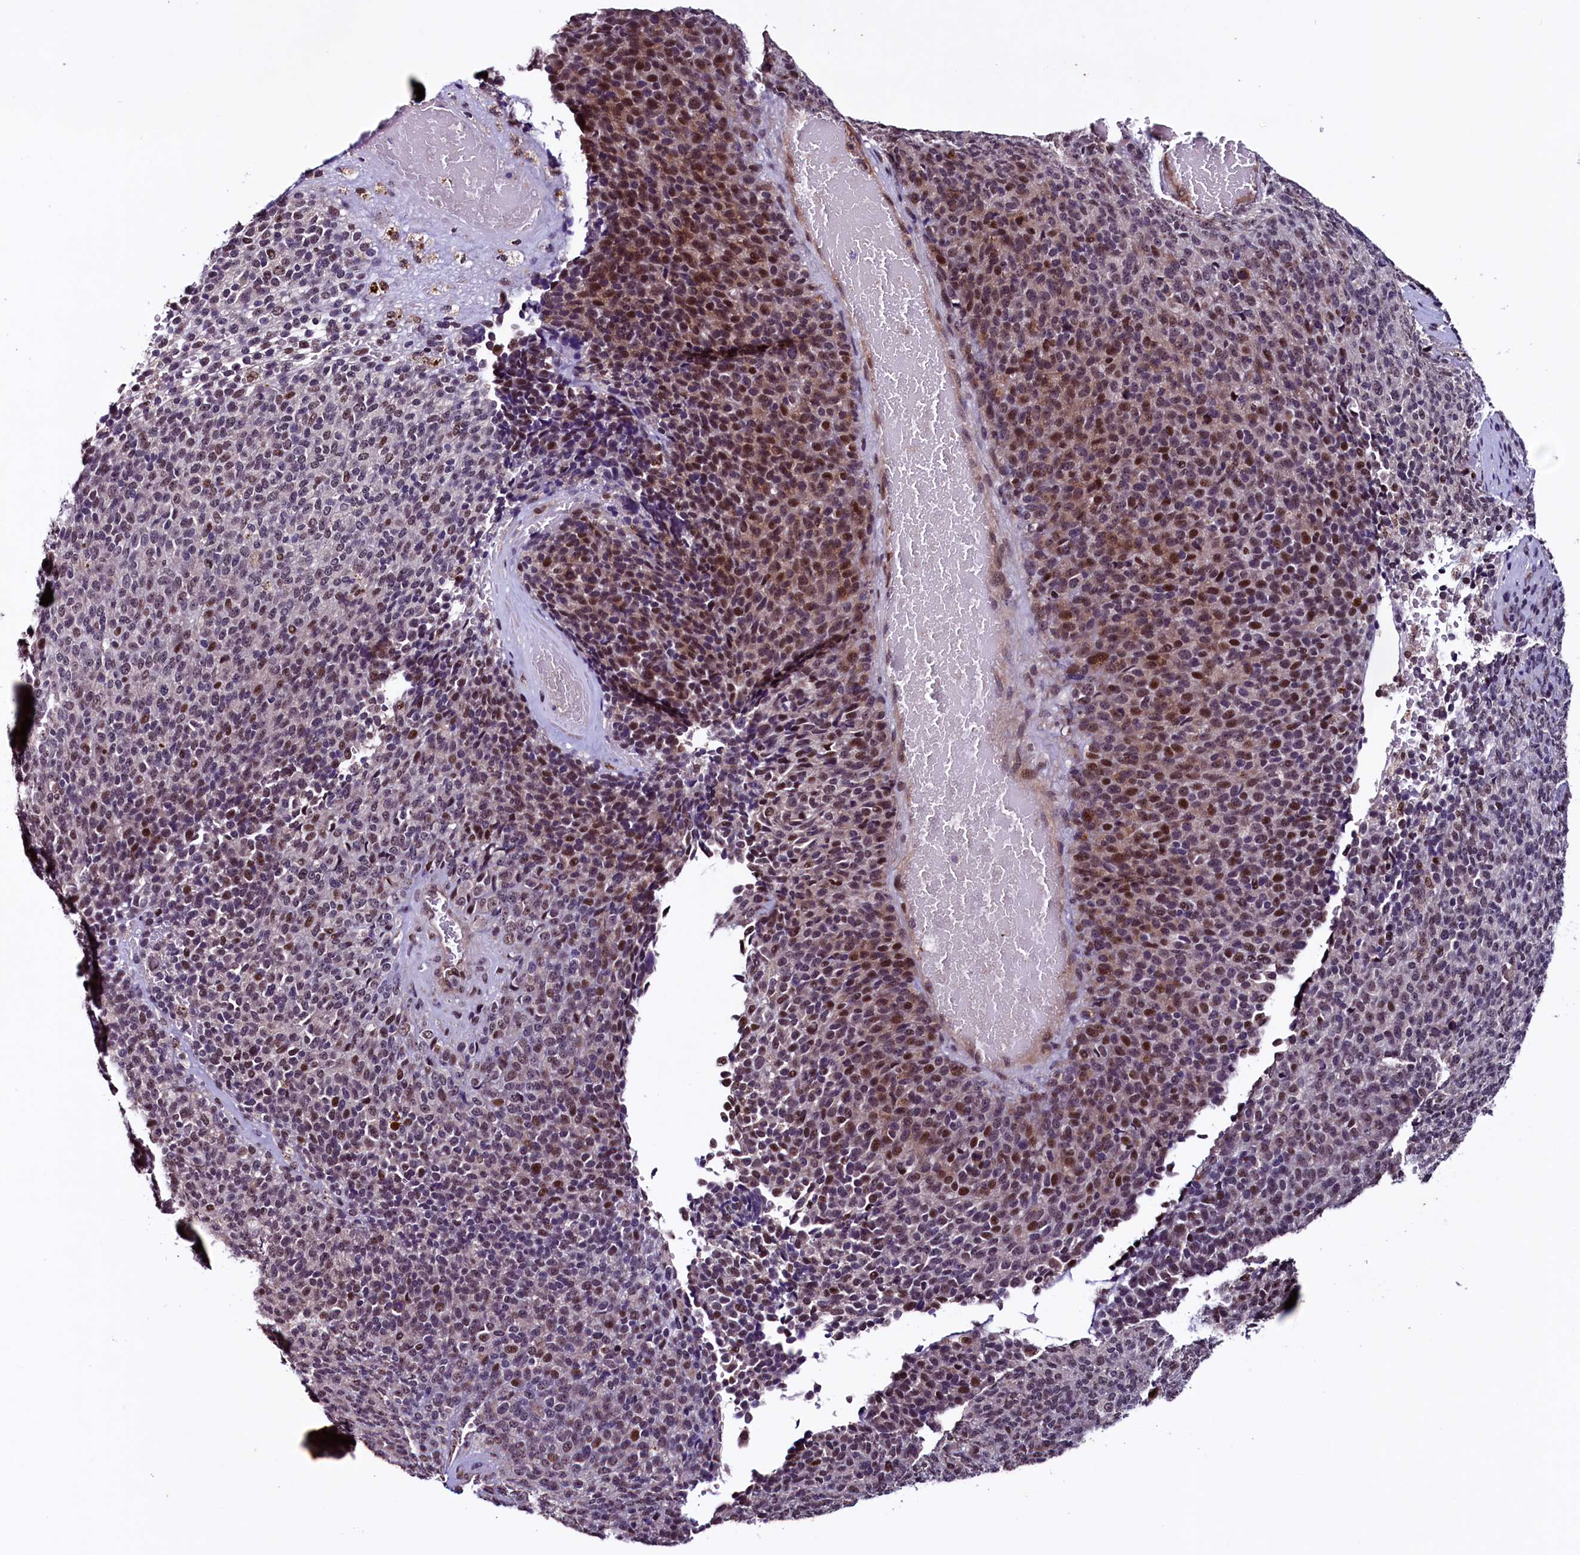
{"staining": {"intensity": "moderate", "quantity": "25%-75%", "location": "nuclear"}, "tissue": "melanoma", "cell_type": "Tumor cells", "image_type": "cancer", "snomed": [{"axis": "morphology", "description": "Malignant melanoma, Metastatic site"}, {"axis": "topography", "description": "Brain"}], "caption": "A photomicrograph of malignant melanoma (metastatic site) stained for a protein exhibits moderate nuclear brown staining in tumor cells.", "gene": "RNMT", "patient": {"sex": "female", "age": 56}}